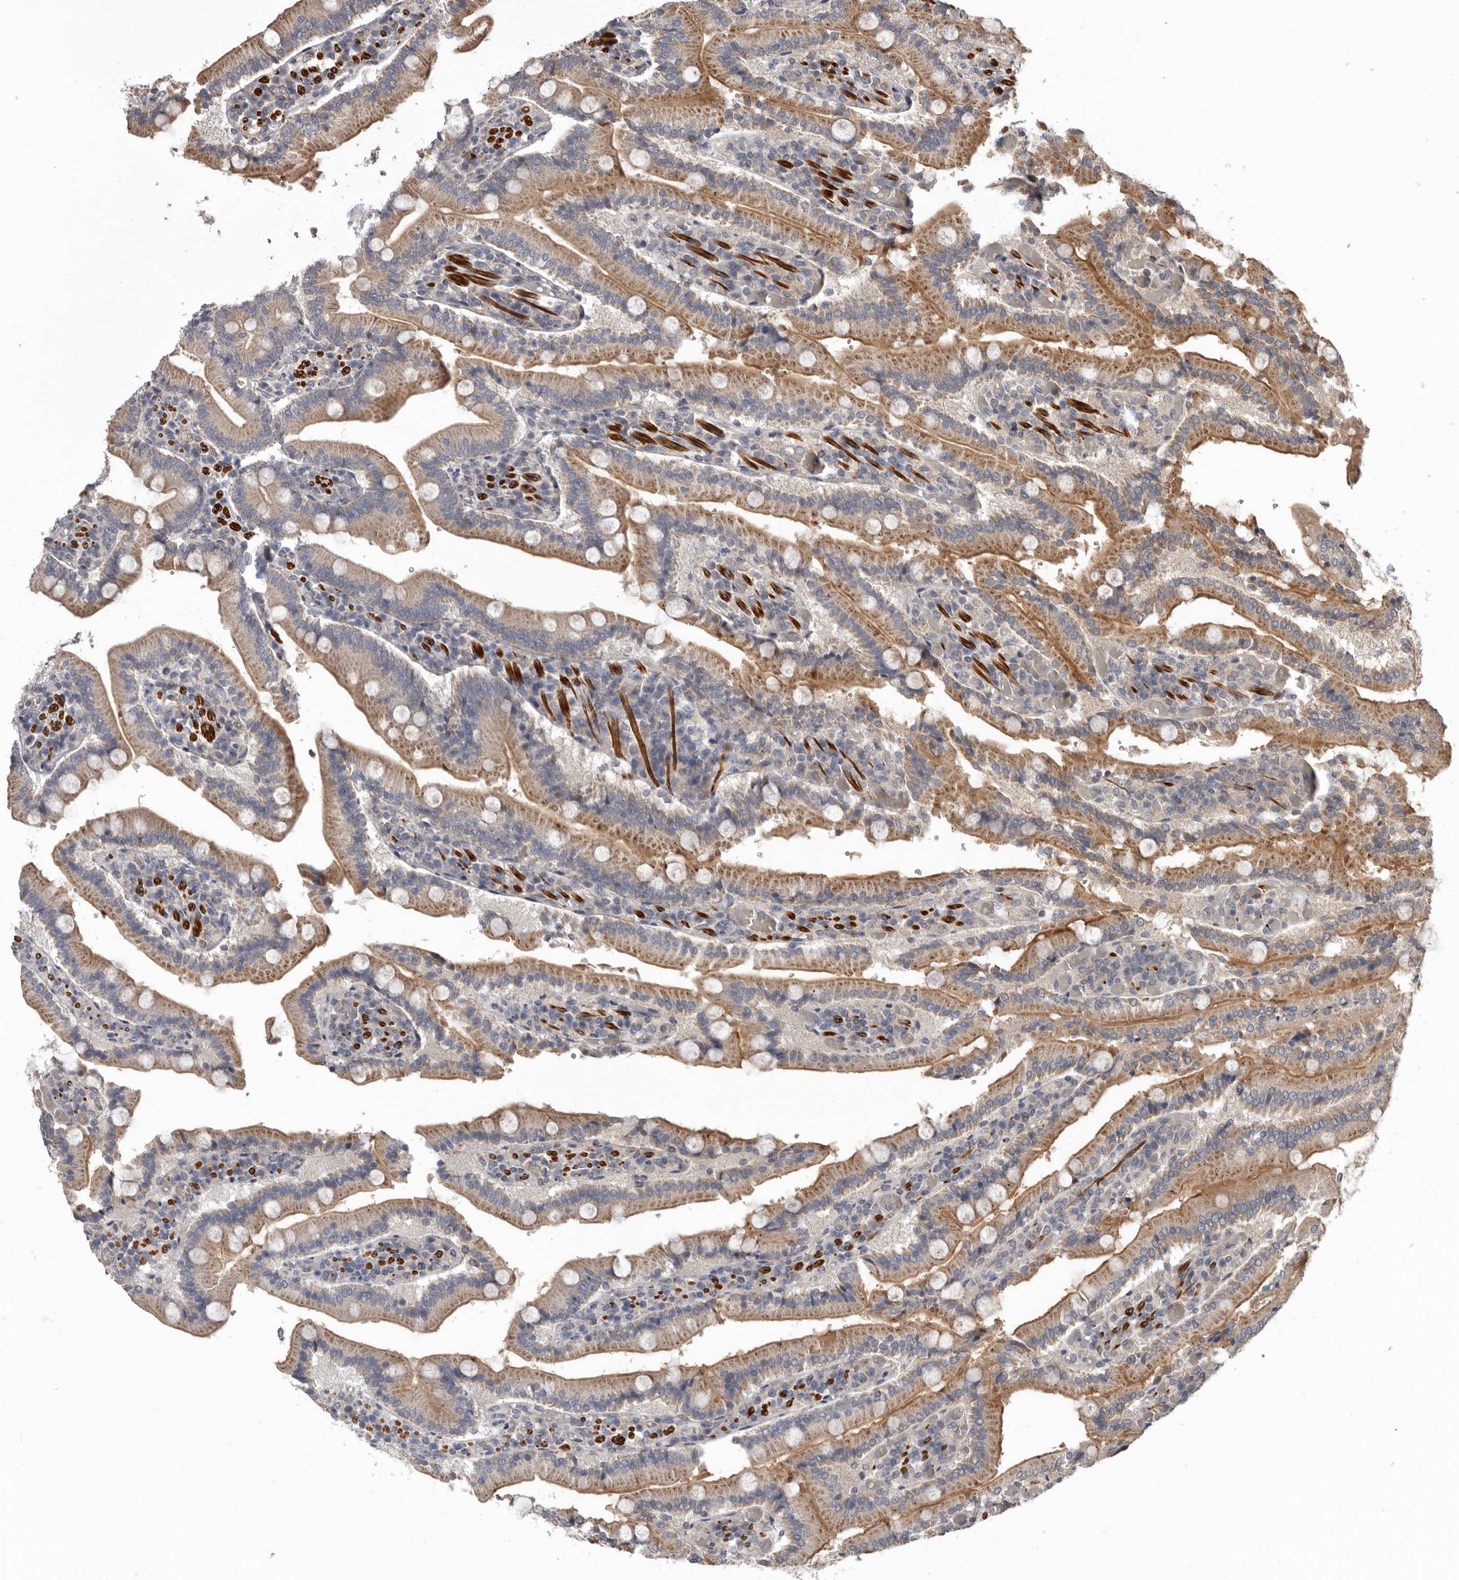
{"staining": {"intensity": "moderate", "quantity": ">75%", "location": "cytoplasmic/membranous"}, "tissue": "duodenum", "cell_type": "Glandular cells", "image_type": "normal", "snomed": [{"axis": "morphology", "description": "Normal tissue, NOS"}, {"axis": "topography", "description": "Duodenum"}], "caption": "Moderate cytoplasmic/membranous expression is seen in approximately >75% of glandular cells in normal duodenum.", "gene": "FGFR4", "patient": {"sex": "female", "age": 62}}